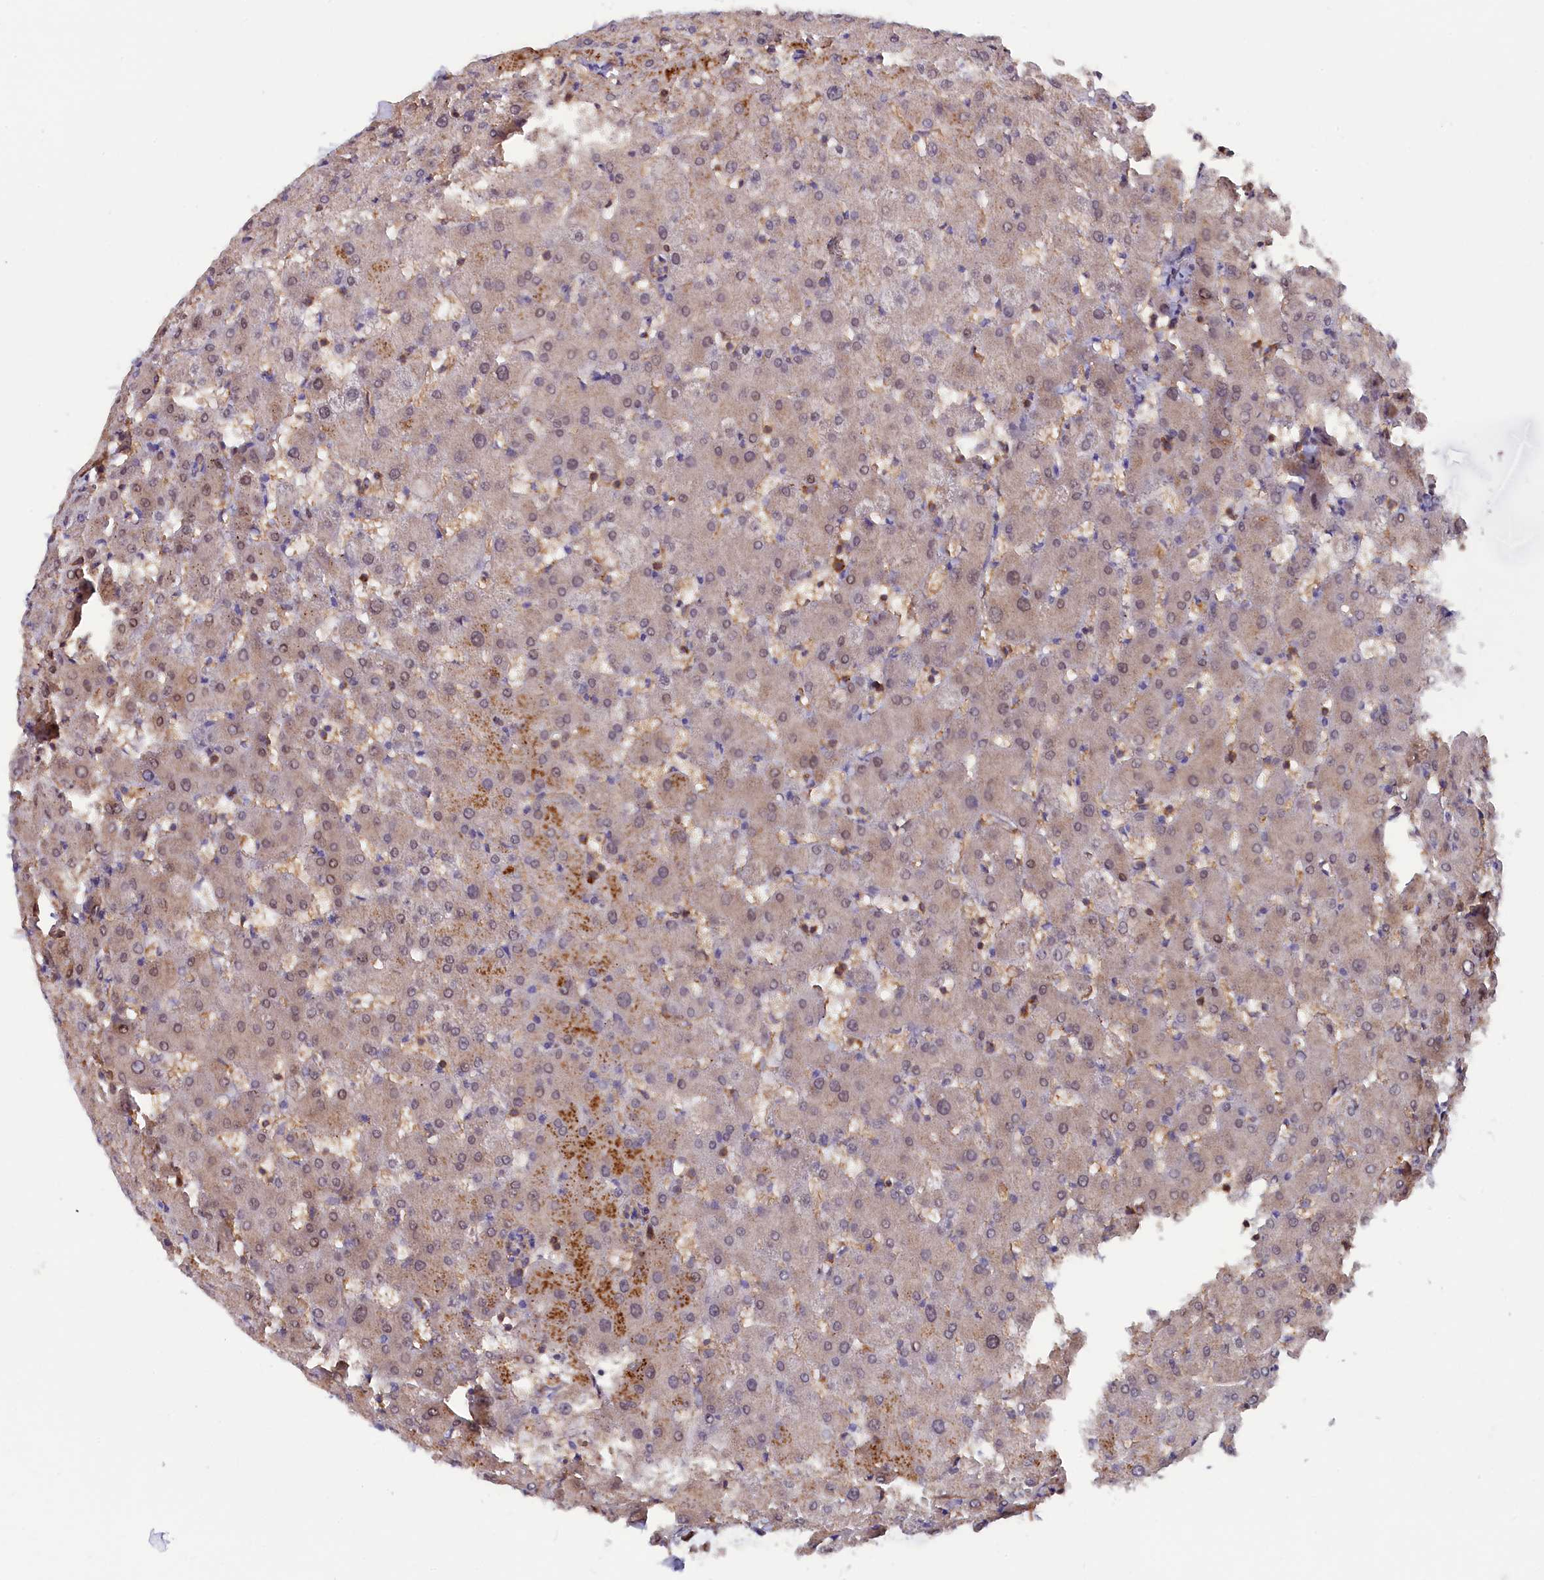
{"staining": {"intensity": "moderate", "quantity": ">75%", "location": "cytoplasmic/membranous,nuclear"}, "tissue": "liver", "cell_type": "Cholangiocytes", "image_type": "normal", "snomed": [{"axis": "morphology", "description": "Normal tissue, NOS"}, {"axis": "topography", "description": "Liver"}], "caption": "IHC photomicrograph of benign liver: liver stained using IHC reveals medium levels of moderate protein expression localized specifically in the cytoplasmic/membranous,nuclear of cholangiocytes, appearing as a cytoplasmic/membranous,nuclear brown color.", "gene": "JPT2", "patient": {"sex": "female", "age": 63}}